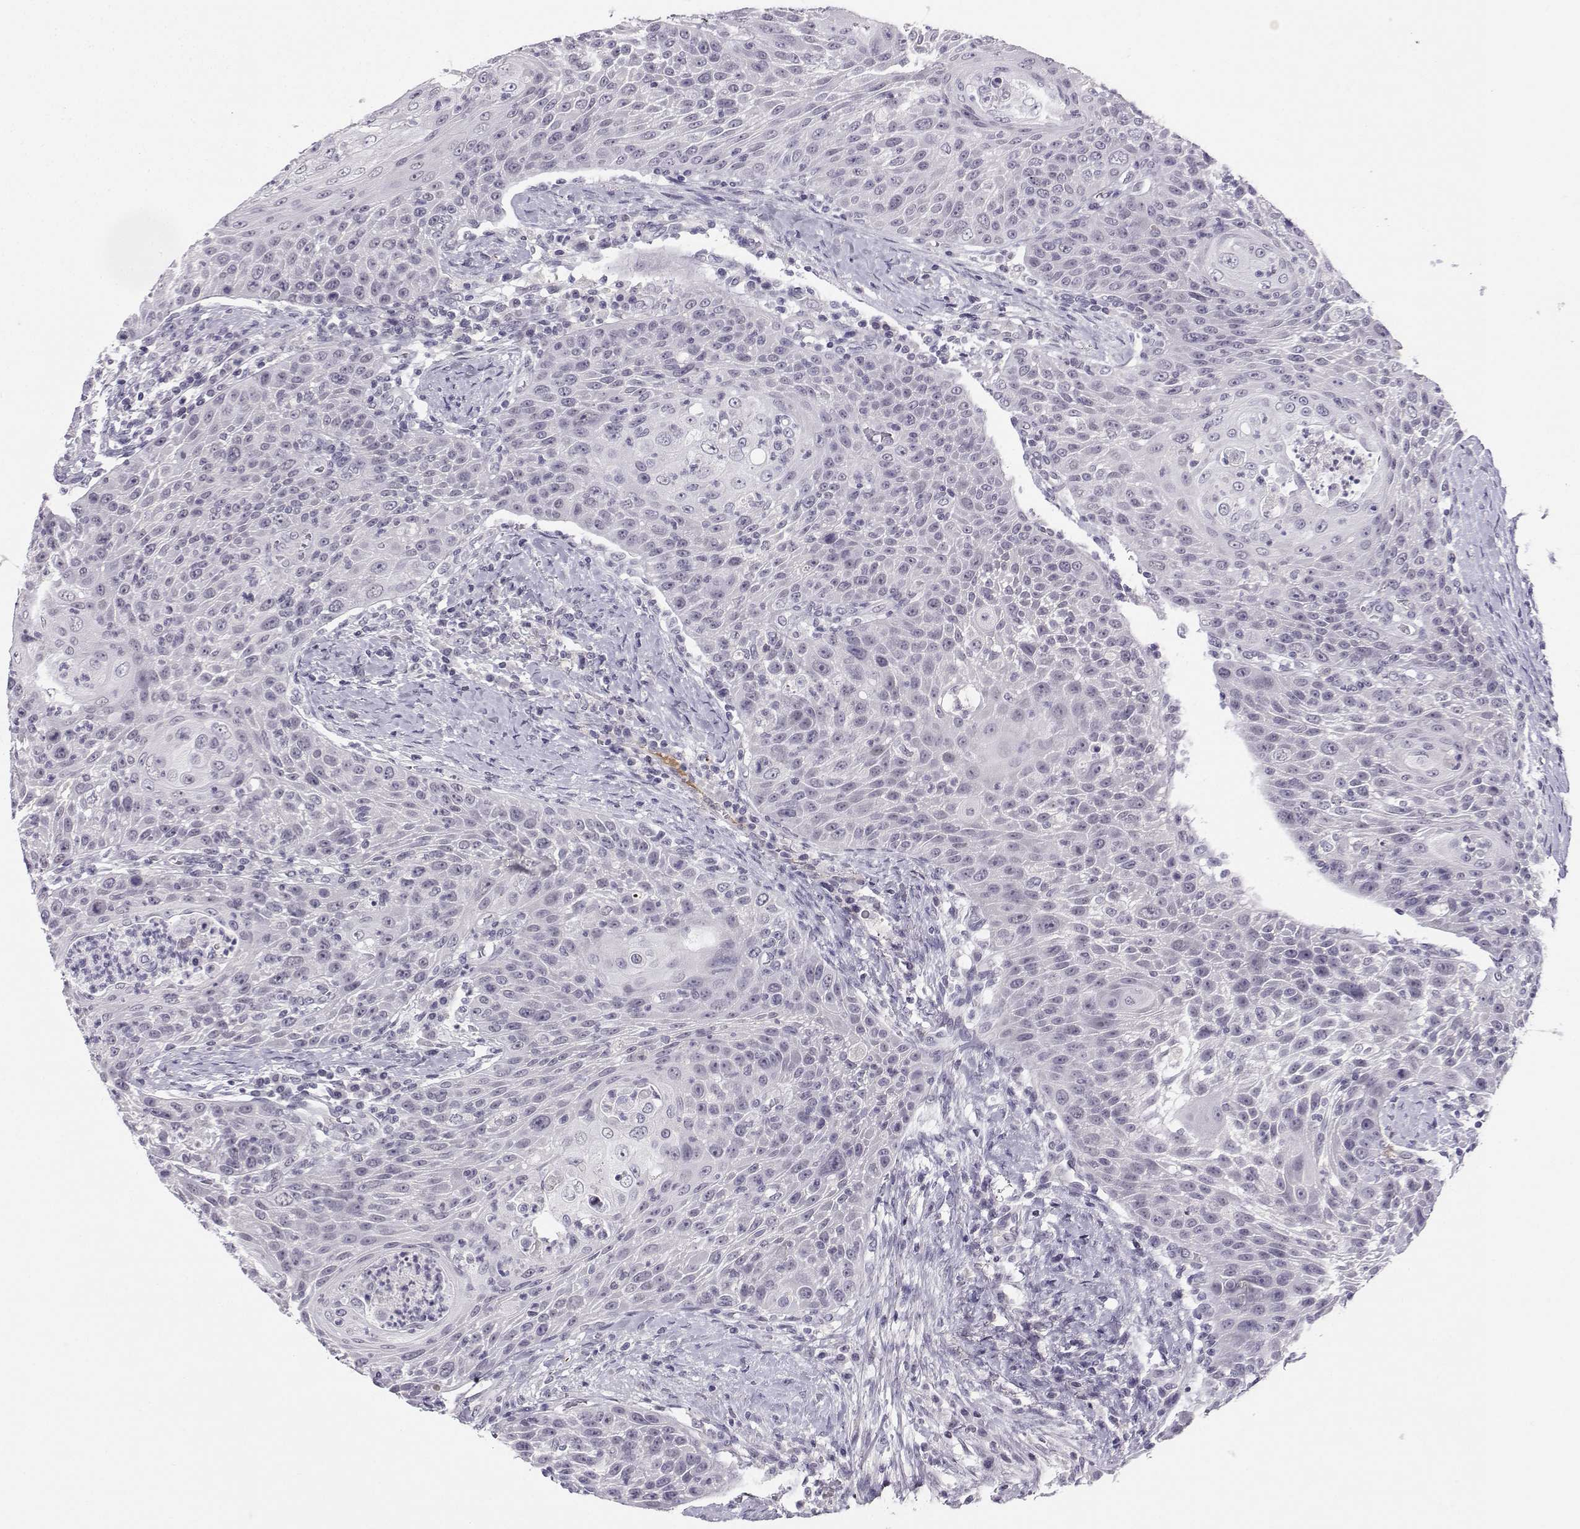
{"staining": {"intensity": "negative", "quantity": "none", "location": "none"}, "tissue": "head and neck cancer", "cell_type": "Tumor cells", "image_type": "cancer", "snomed": [{"axis": "morphology", "description": "Squamous cell carcinoma, NOS"}, {"axis": "topography", "description": "Head-Neck"}], "caption": "Tumor cells are negative for brown protein staining in squamous cell carcinoma (head and neck).", "gene": "LHX1", "patient": {"sex": "male", "age": 69}}